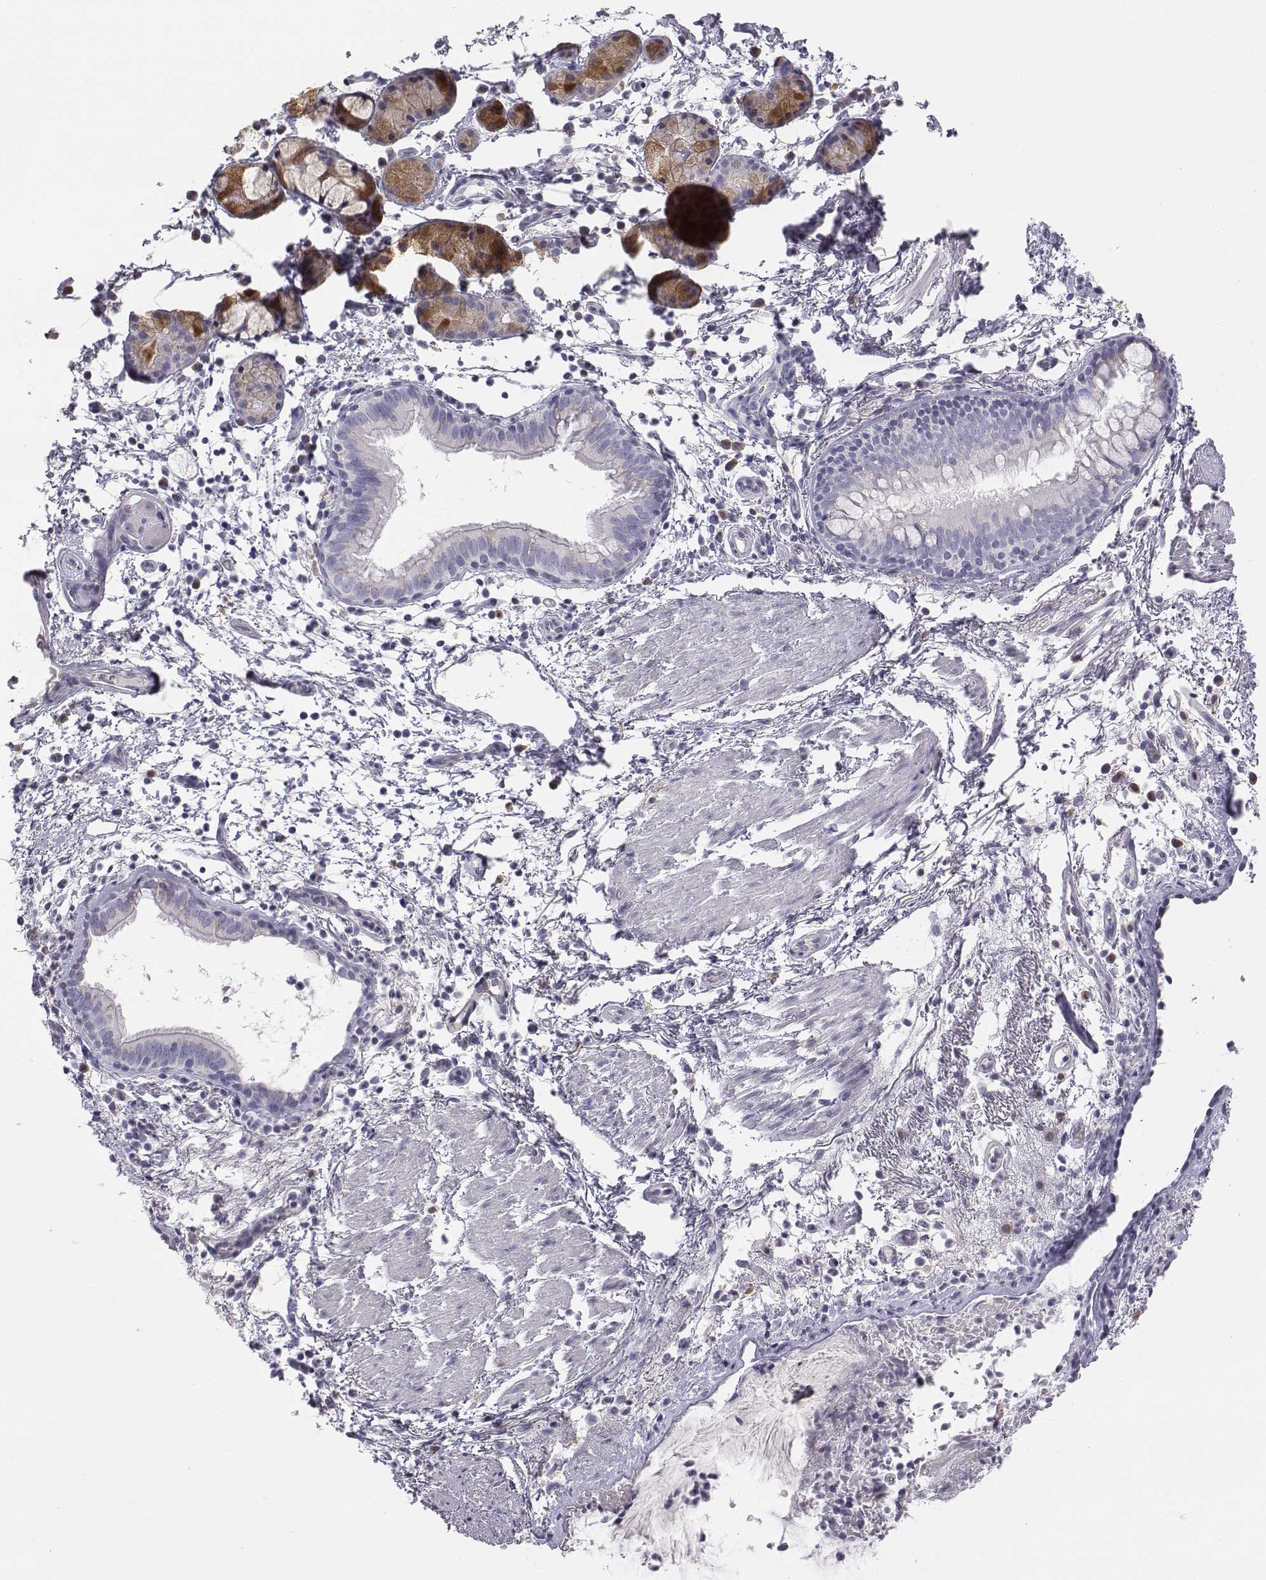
{"staining": {"intensity": "negative", "quantity": "none", "location": "none"}, "tissue": "bronchus", "cell_type": "Respiratory epithelial cells", "image_type": "normal", "snomed": [{"axis": "morphology", "description": "Normal tissue, NOS"}, {"axis": "topography", "description": "Bronchus"}], "caption": "Immunohistochemistry (IHC) micrograph of normal bronchus: bronchus stained with DAB (3,3'-diaminobenzidine) demonstrates no significant protein expression in respiratory epithelial cells.", "gene": "C6orf58", "patient": {"sex": "female", "age": 64}}